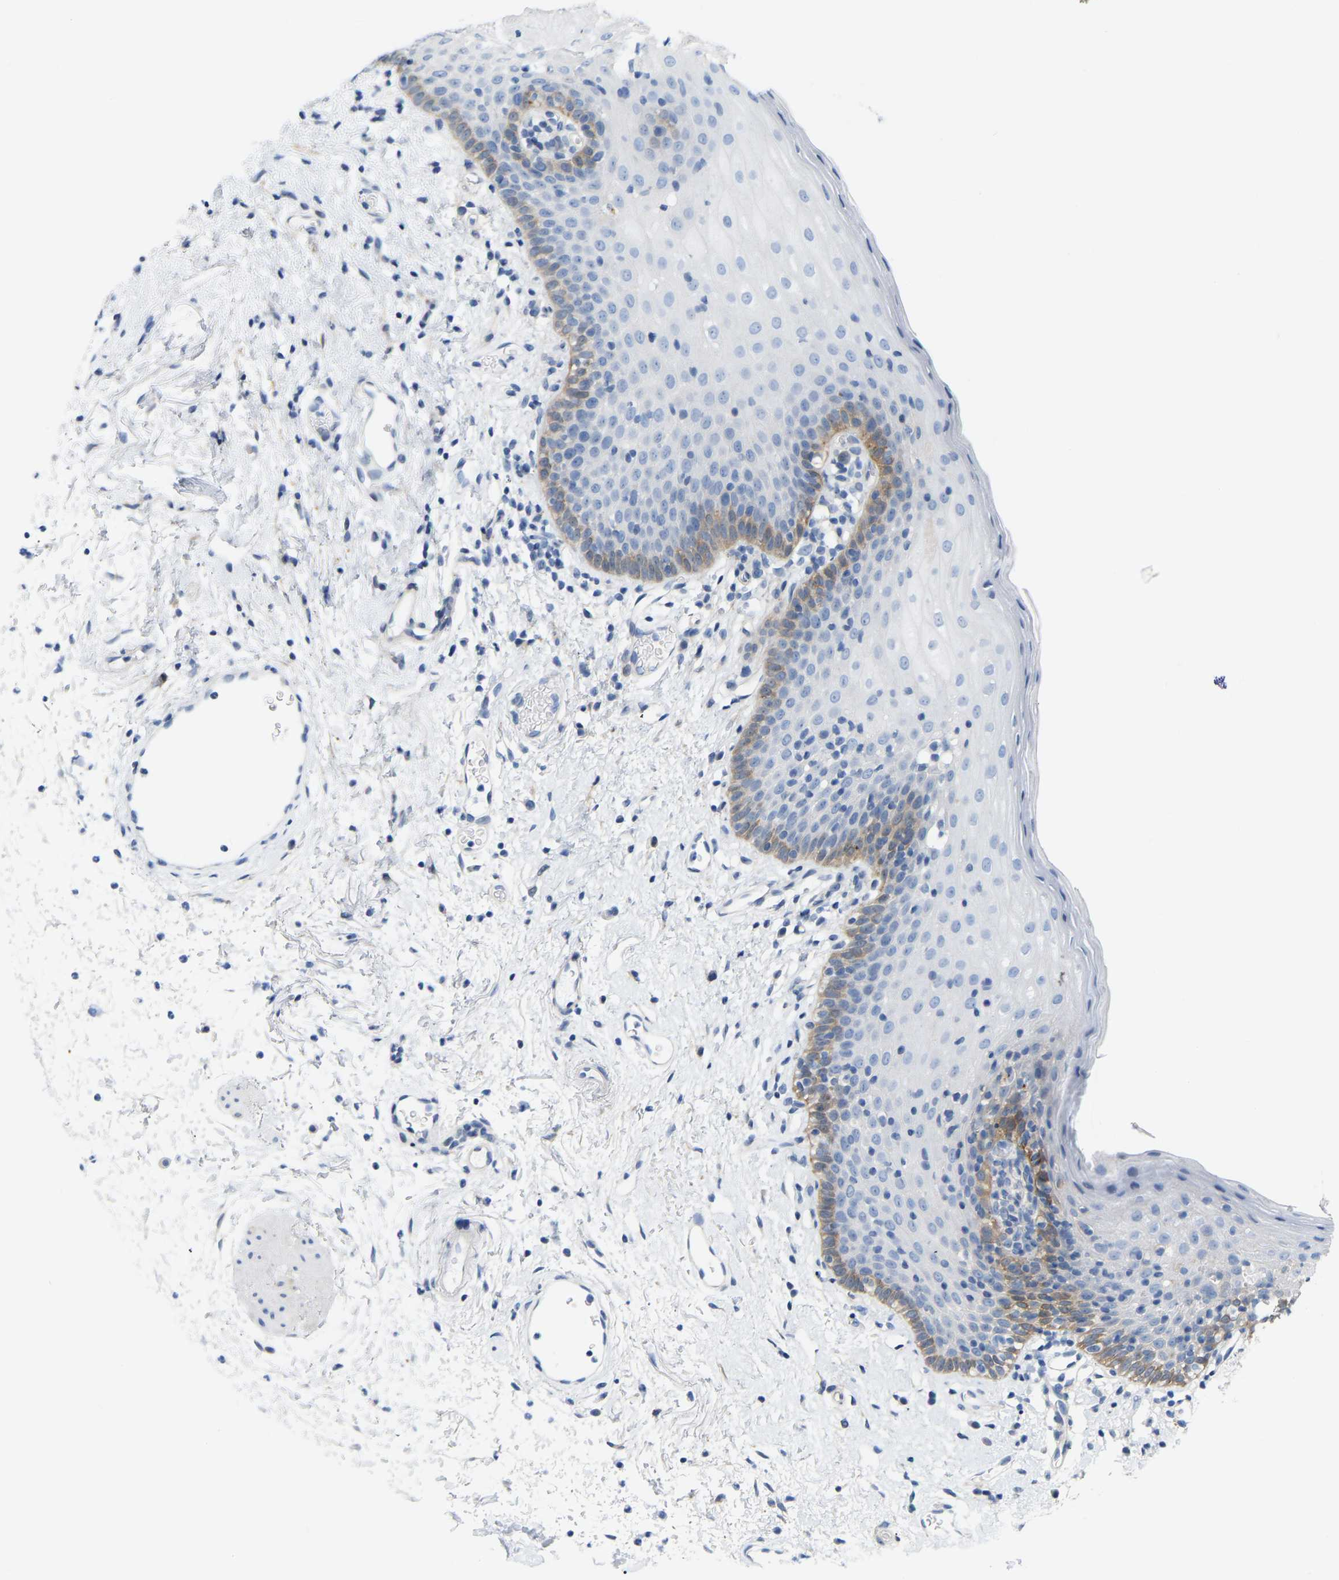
{"staining": {"intensity": "moderate", "quantity": "<25%", "location": "cytoplasmic/membranous"}, "tissue": "oral mucosa", "cell_type": "Squamous epithelial cells", "image_type": "normal", "snomed": [{"axis": "morphology", "description": "Normal tissue, NOS"}, {"axis": "topography", "description": "Oral tissue"}], "caption": "This is a photomicrograph of immunohistochemistry staining of unremarkable oral mucosa, which shows moderate staining in the cytoplasmic/membranous of squamous epithelial cells.", "gene": "ABTB2", "patient": {"sex": "male", "age": 66}}